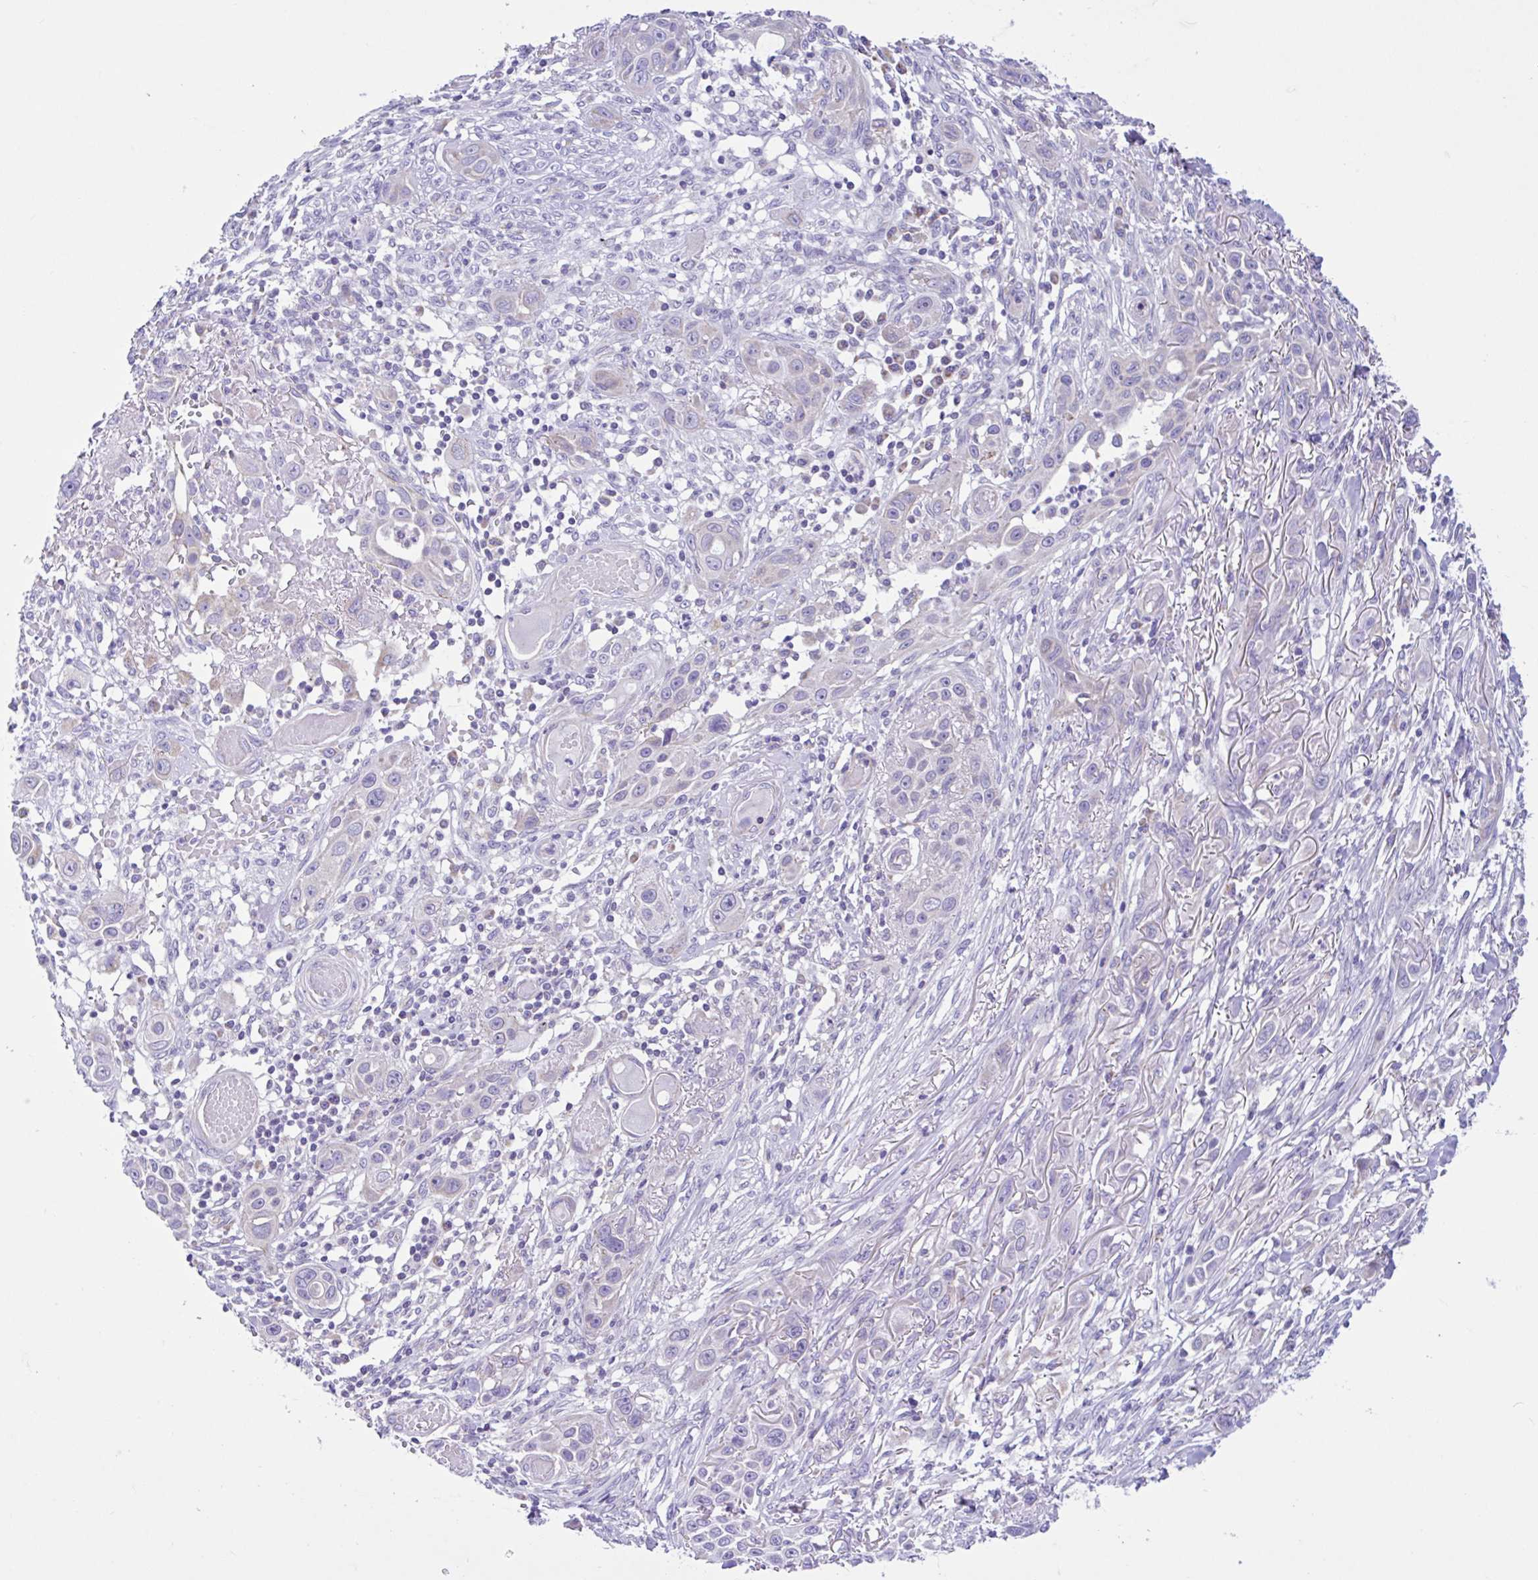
{"staining": {"intensity": "negative", "quantity": "none", "location": "none"}, "tissue": "skin cancer", "cell_type": "Tumor cells", "image_type": "cancer", "snomed": [{"axis": "morphology", "description": "Squamous cell carcinoma, NOS"}, {"axis": "topography", "description": "Skin"}], "caption": "Squamous cell carcinoma (skin) was stained to show a protein in brown. There is no significant positivity in tumor cells.", "gene": "NDUFS2", "patient": {"sex": "female", "age": 69}}